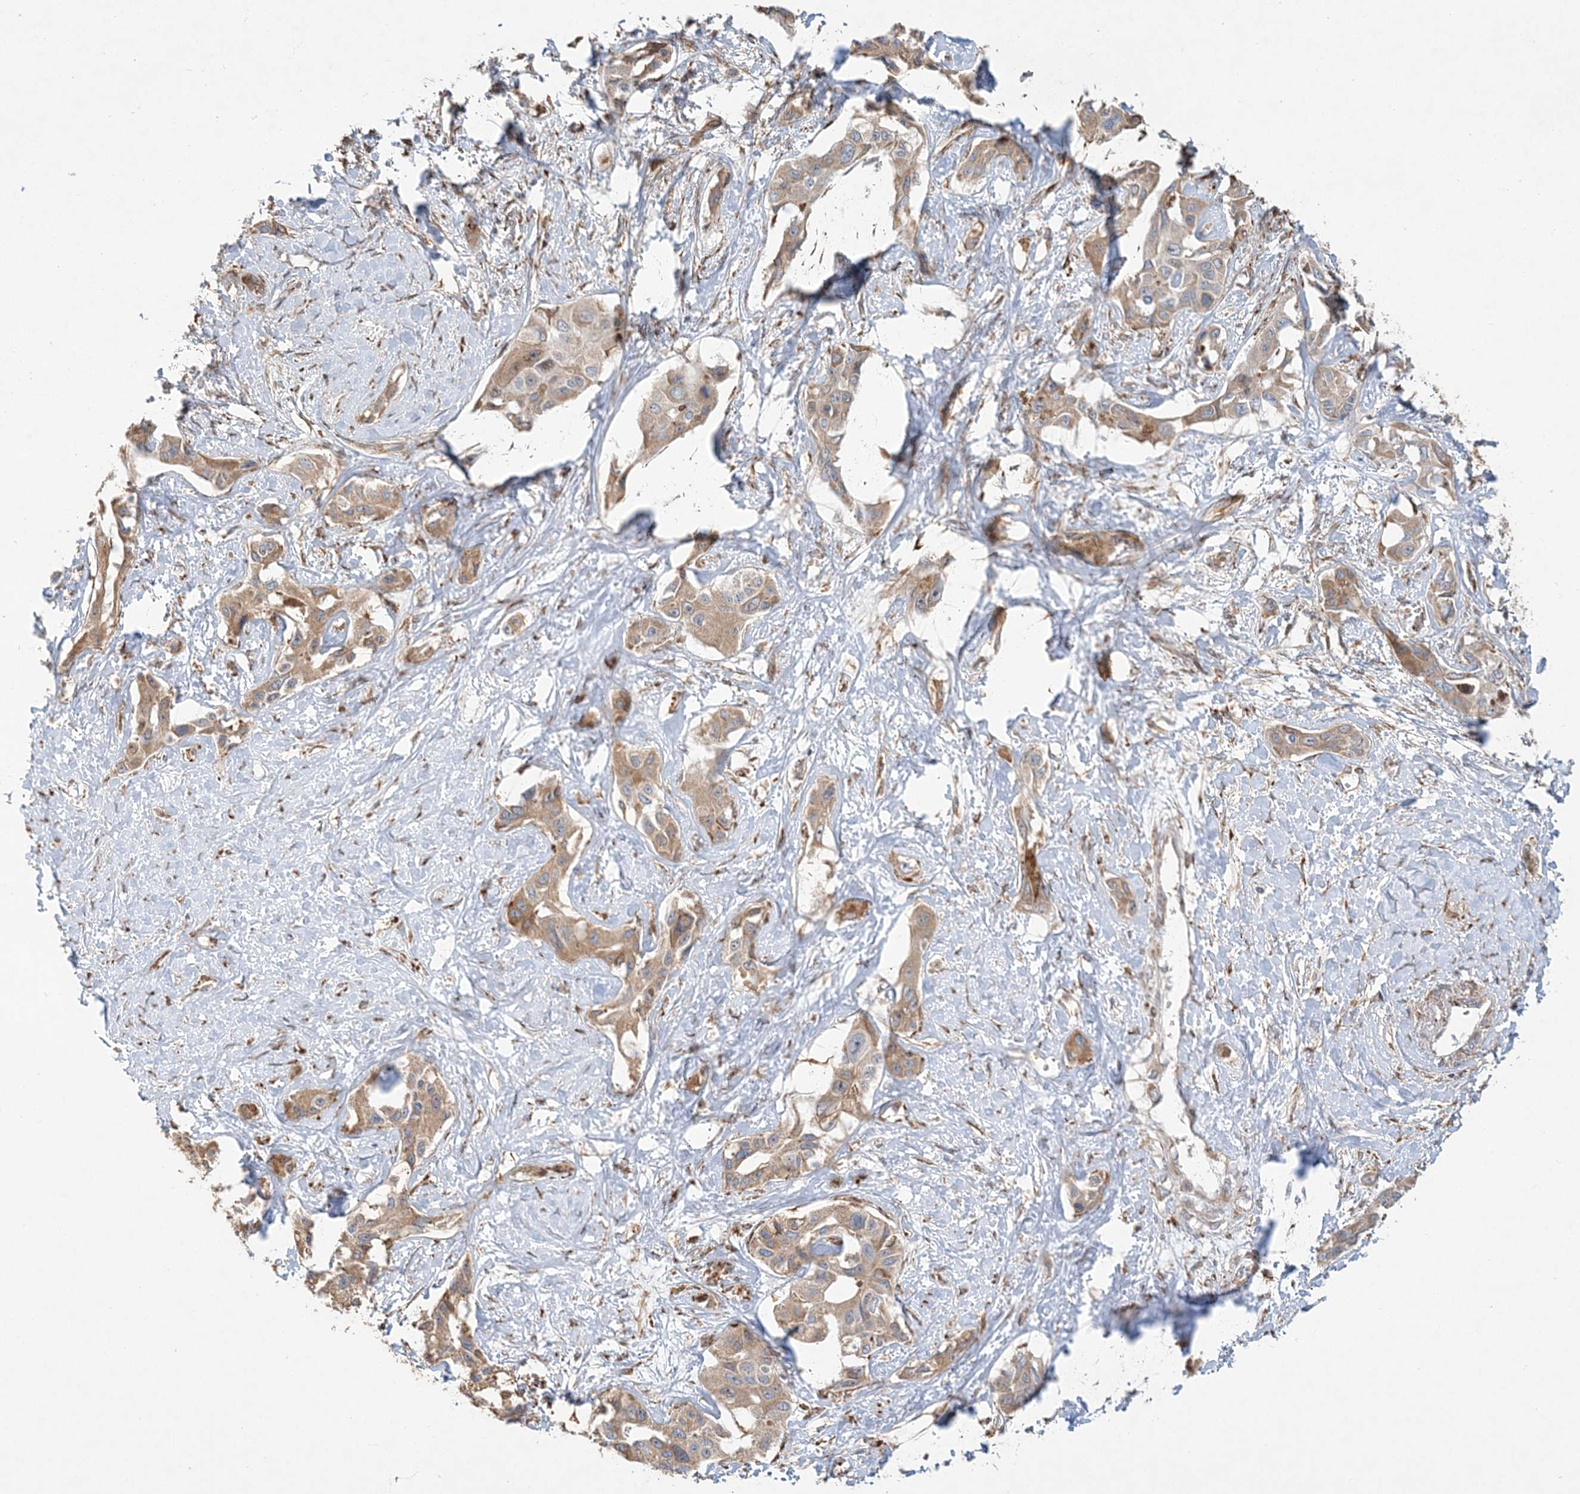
{"staining": {"intensity": "weak", "quantity": ">75%", "location": "cytoplasmic/membranous"}, "tissue": "liver cancer", "cell_type": "Tumor cells", "image_type": "cancer", "snomed": [{"axis": "morphology", "description": "Cholangiocarcinoma"}, {"axis": "topography", "description": "Liver"}], "caption": "Immunohistochemical staining of cholangiocarcinoma (liver) displays low levels of weak cytoplasmic/membranous expression in about >75% of tumor cells. Using DAB (brown) and hematoxylin (blue) stains, captured at high magnification using brightfield microscopy.", "gene": "ZFYVE16", "patient": {"sex": "male", "age": 59}}